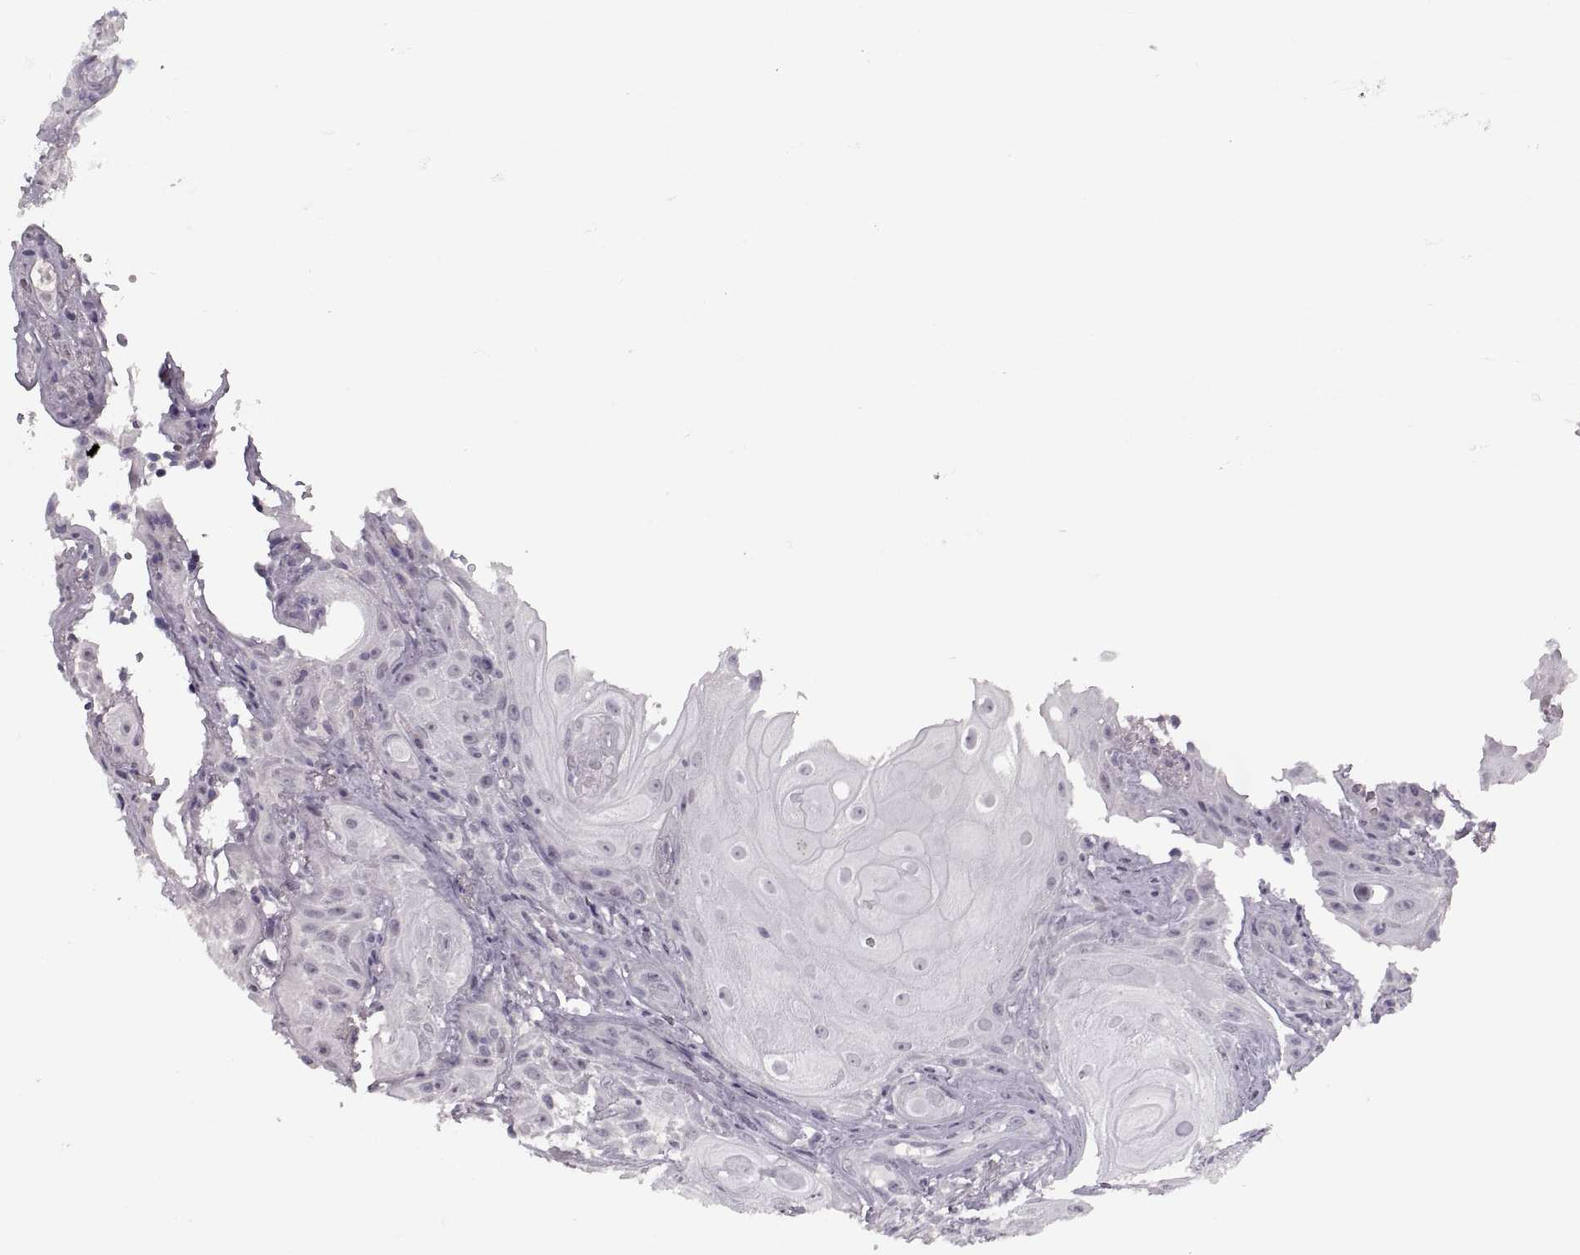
{"staining": {"intensity": "negative", "quantity": "none", "location": "none"}, "tissue": "skin cancer", "cell_type": "Tumor cells", "image_type": "cancer", "snomed": [{"axis": "morphology", "description": "Squamous cell carcinoma, NOS"}, {"axis": "topography", "description": "Skin"}], "caption": "A high-resolution photomicrograph shows immunohistochemistry staining of squamous cell carcinoma (skin), which shows no significant staining in tumor cells.", "gene": "PAGE5", "patient": {"sex": "male", "age": 62}}